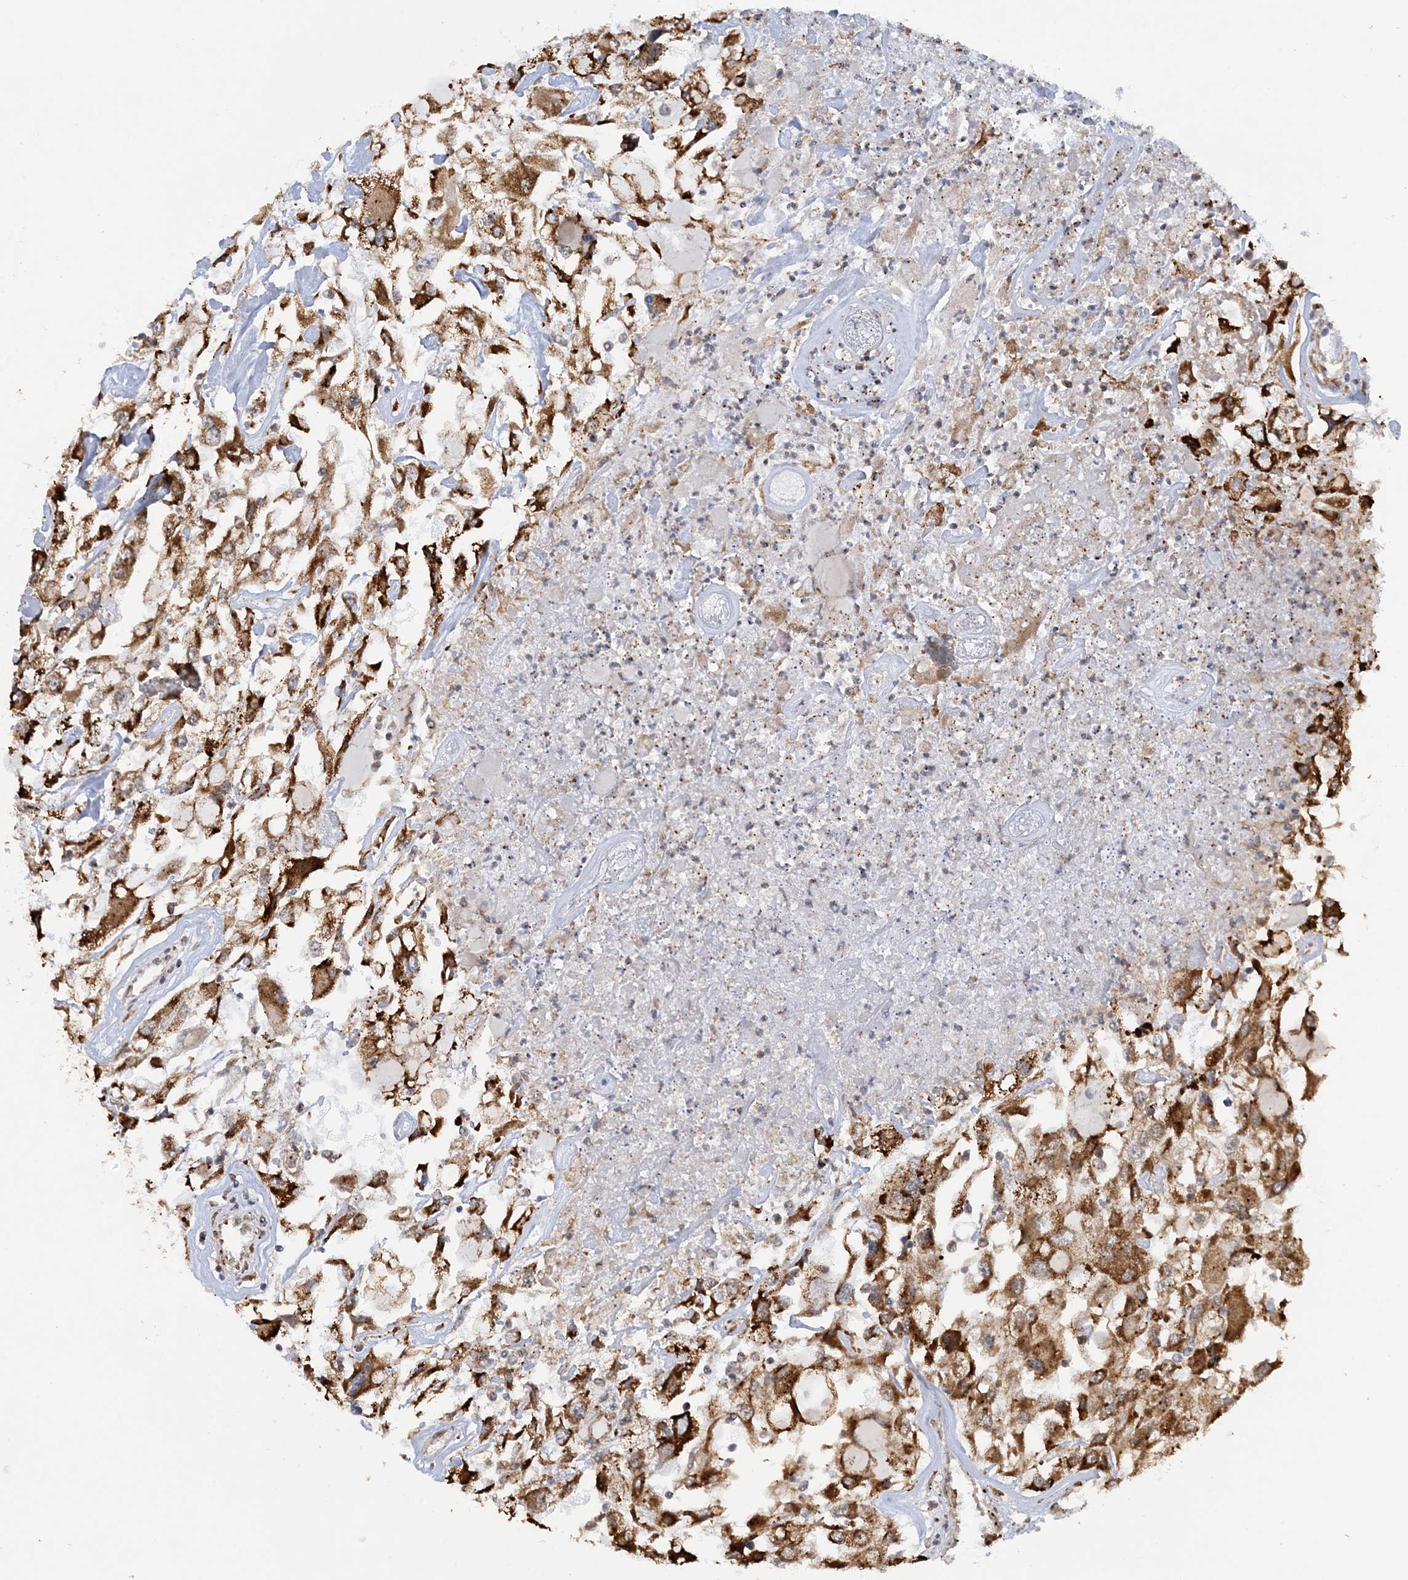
{"staining": {"intensity": "strong", "quantity": ">75%", "location": "cytoplasmic/membranous"}, "tissue": "renal cancer", "cell_type": "Tumor cells", "image_type": "cancer", "snomed": [{"axis": "morphology", "description": "Adenocarcinoma, NOS"}, {"axis": "topography", "description": "Kidney"}], "caption": "This image demonstrates renal cancer (adenocarcinoma) stained with immunohistochemistry (IHC) to label a protein in brown. The cytoplasmic/membranous of tumor cells show strong positivity for the protein. Nuclei are counter-stained blue.", "gene": "MRPL47", "patient": {"sex": "female", "age": 52}}